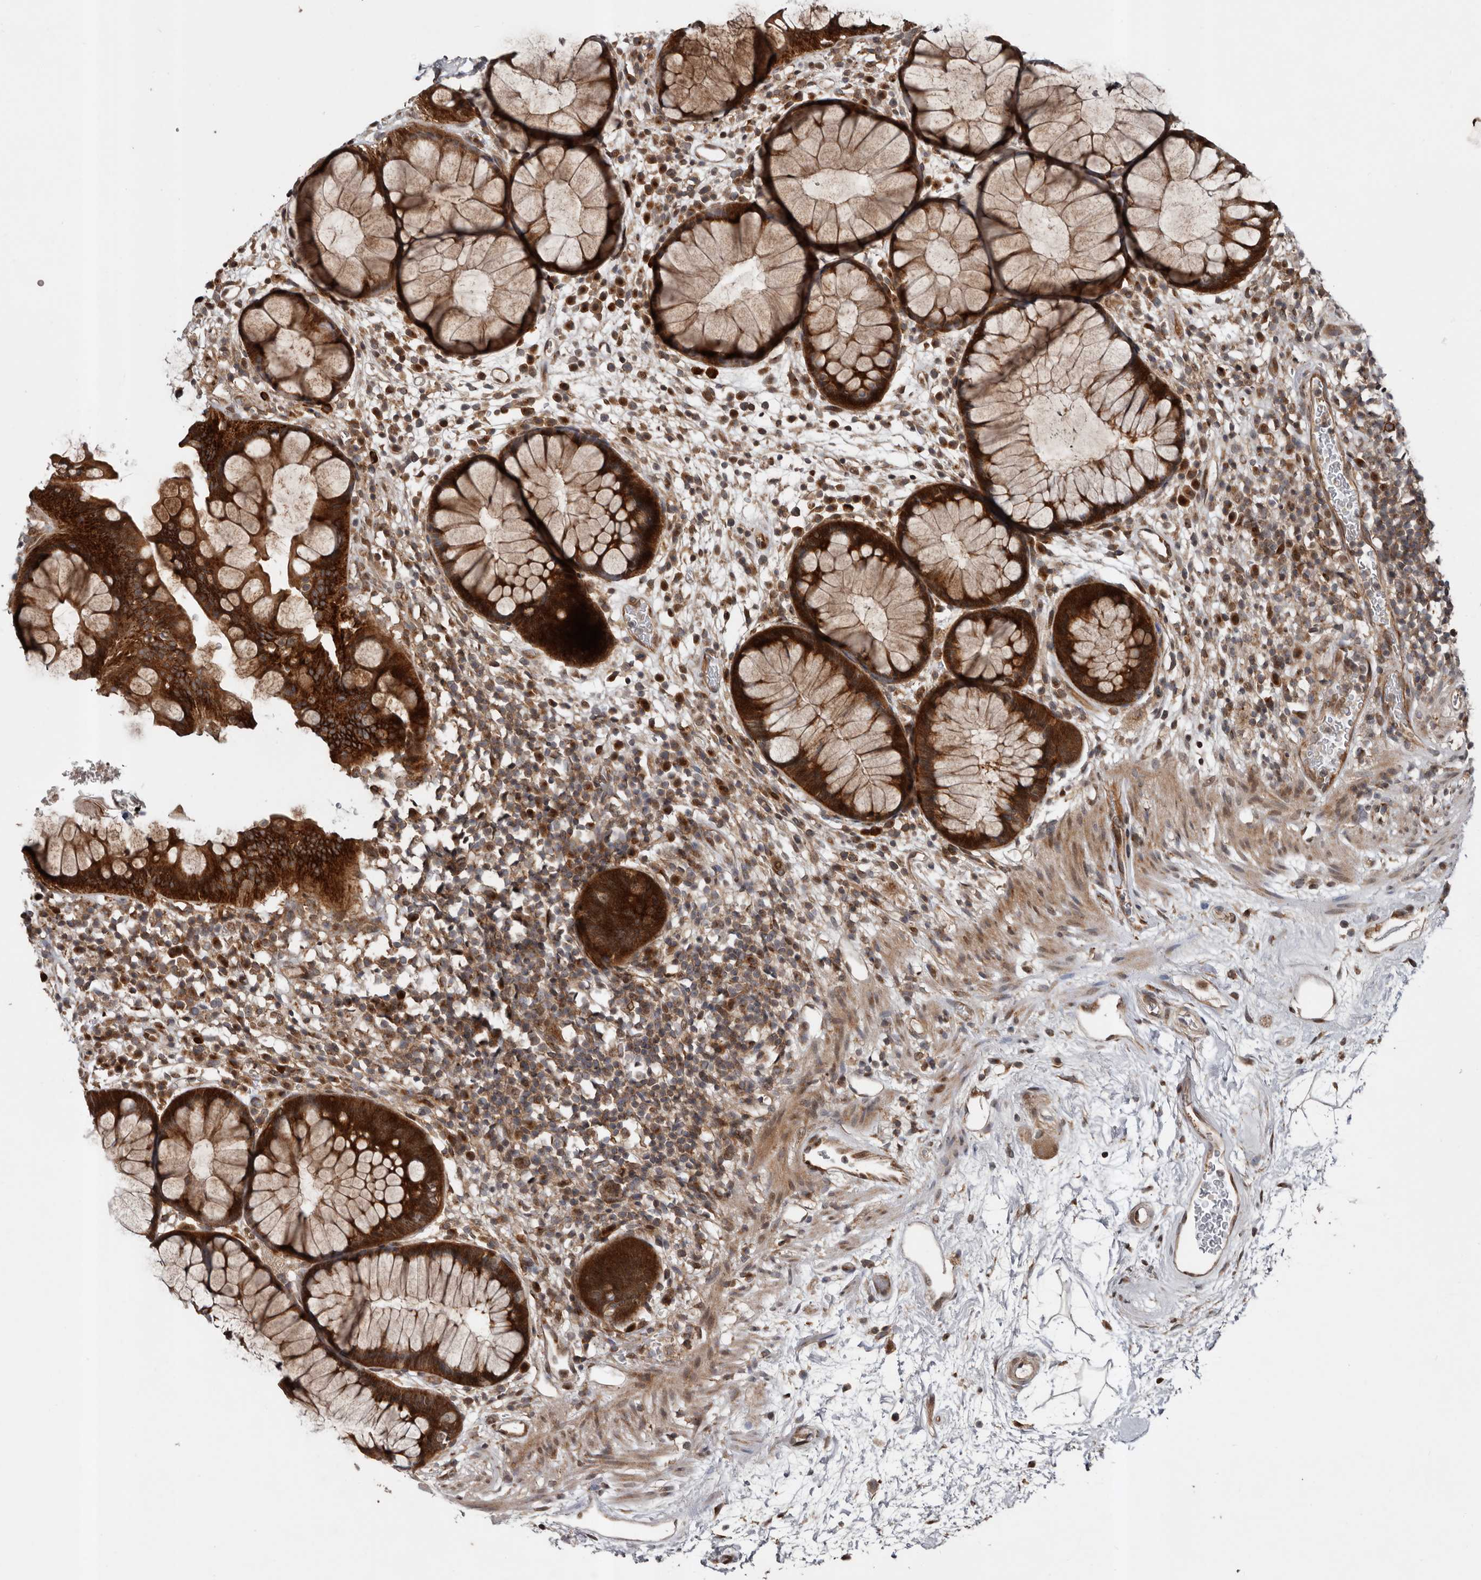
{"staining": {"intensity": "strong", "quantity": ">75%", "location": "cytoplasmic/membranous"}, "tissue": "rectum", "cell_type": "Glandular cells", "image_type": "normal", "snomed": [{"axis": "morphology", "description": "Normal tissue, NOS"}, {"axis": "topography", "description": "Rectum"}], "caption": "Immunohistochemical staining of benign human rectum exhibits high levels of strong cytoplasmic/membranous expression in approximately >75% of glandular cells. The staining is performed using DAB brown chromogen to label protein expression. The nuclei are counter-stained blue using hematoxylin.", "gene": "CCDC190", "patient": {"sex": "male", "age": 51}}